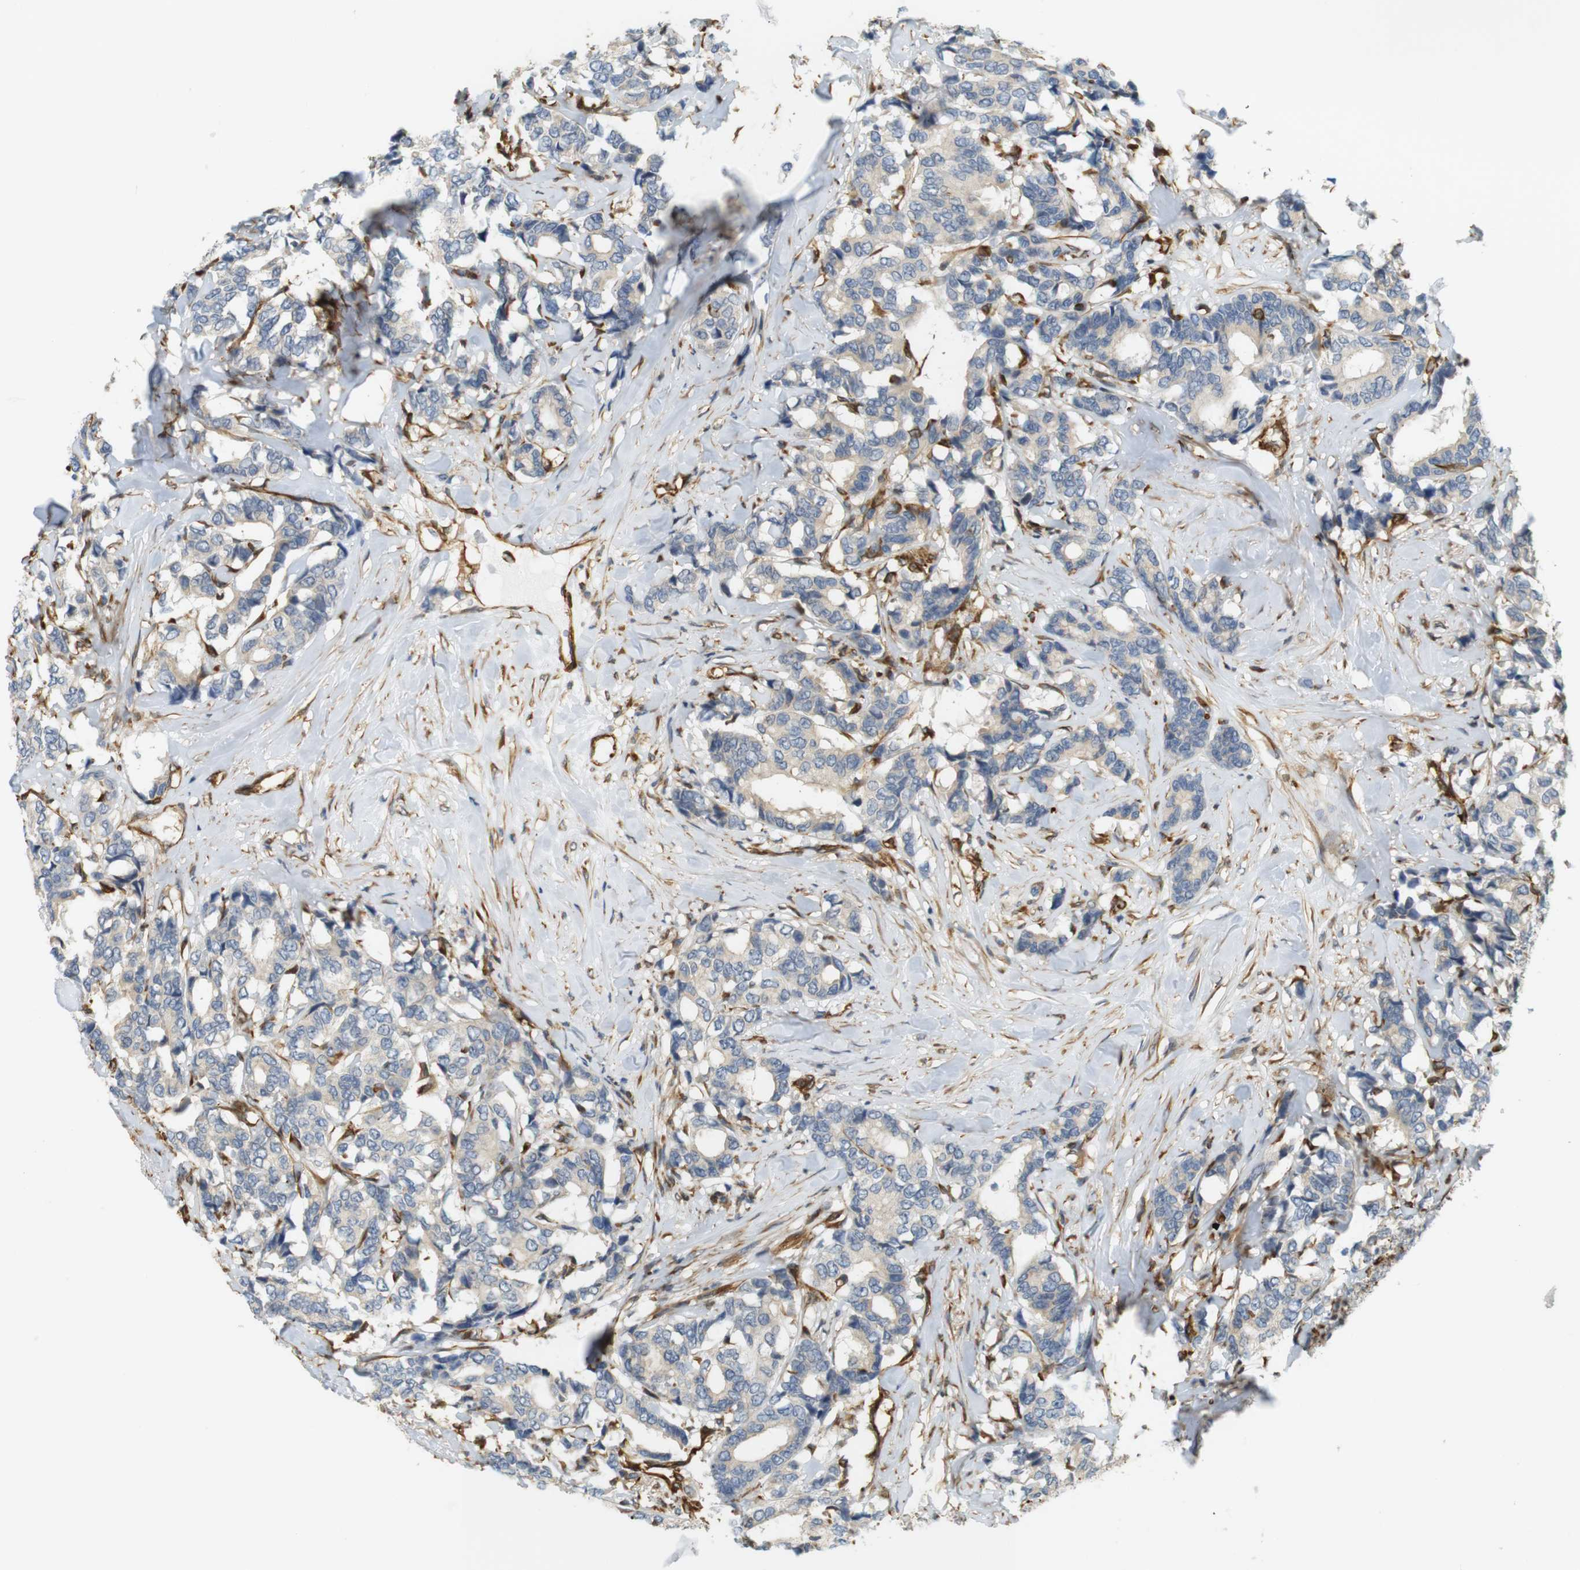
{"staining": {"intensity": "negative", "quantity": "none", "location": "none"}, "tissue": "breast cancer", "cell_type": "Tumor cells", "image_type": "cancer", "snomed": [{"axis": "morphology", "description": "Duct carcinoma"}, {"axis": "topography", "description": "Breast"}], "caption": "The micrograph displays no staining of tumor cells in breast cancer (infiltrating ductal carcinoma). The staining is performed using DAB (3,3'-diaminobenzidine) brown chromogen with nuclei counter-stained in using hematoxylin.", "gene": "CYTH3", "patient": {"sex": "female", "age": 87}}